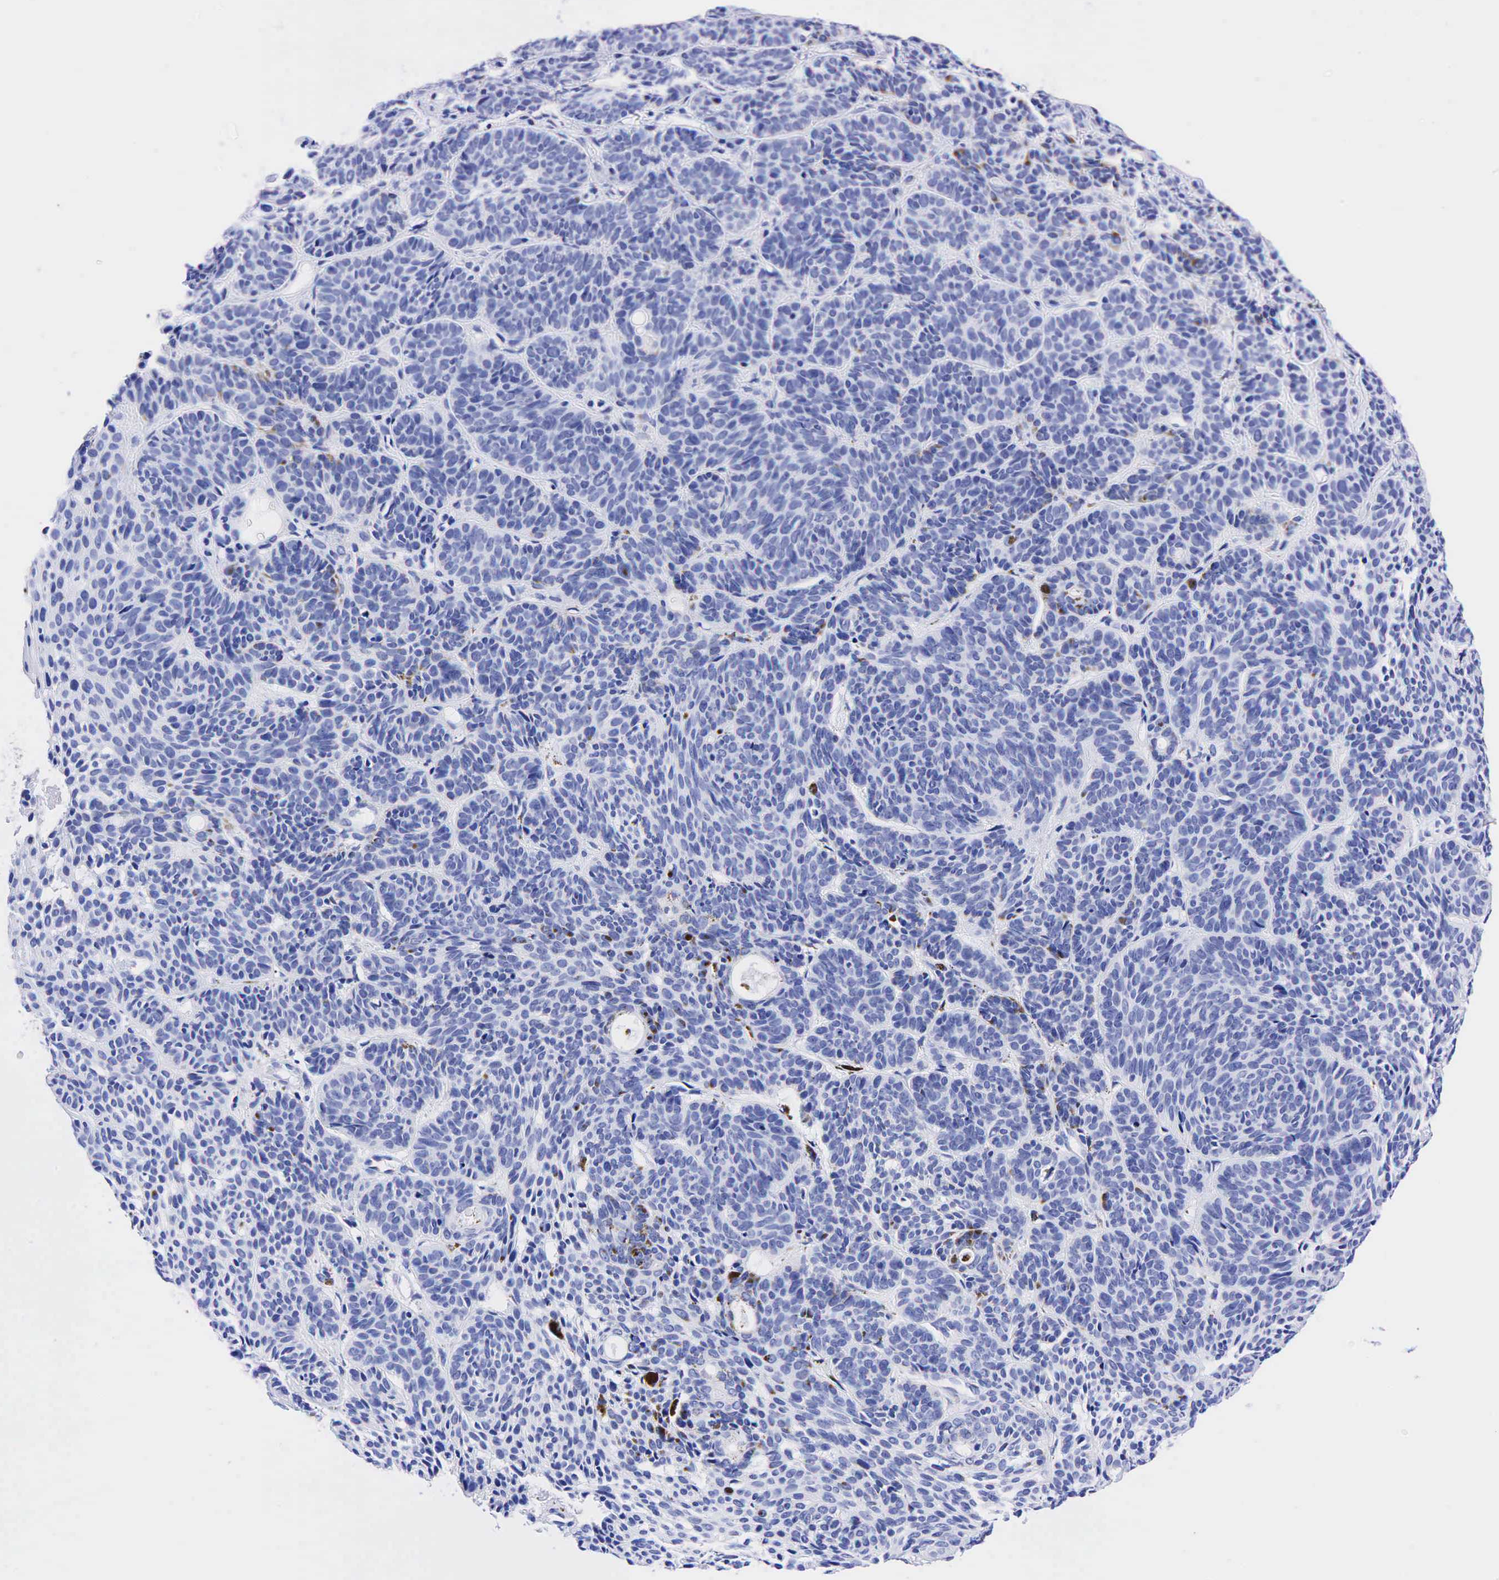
{"staining": {"intensity": "negative", "quantity": "none", "location": "none"}, "tissue": "skin cancer", "cell_type": "Tumor cells", "image_type": "cancer", "snomed": [{"axis": "morphology", "description": "Basal cell carcinoma"}, {"axis": "topography", "description": "Skin"}], "caption": "Histopathology image shows no protein staining in tumor cells of skin basal cell carcinoma tissue.", "gene": "KRT18", "patient": {"sex": "female", "age": 62}}